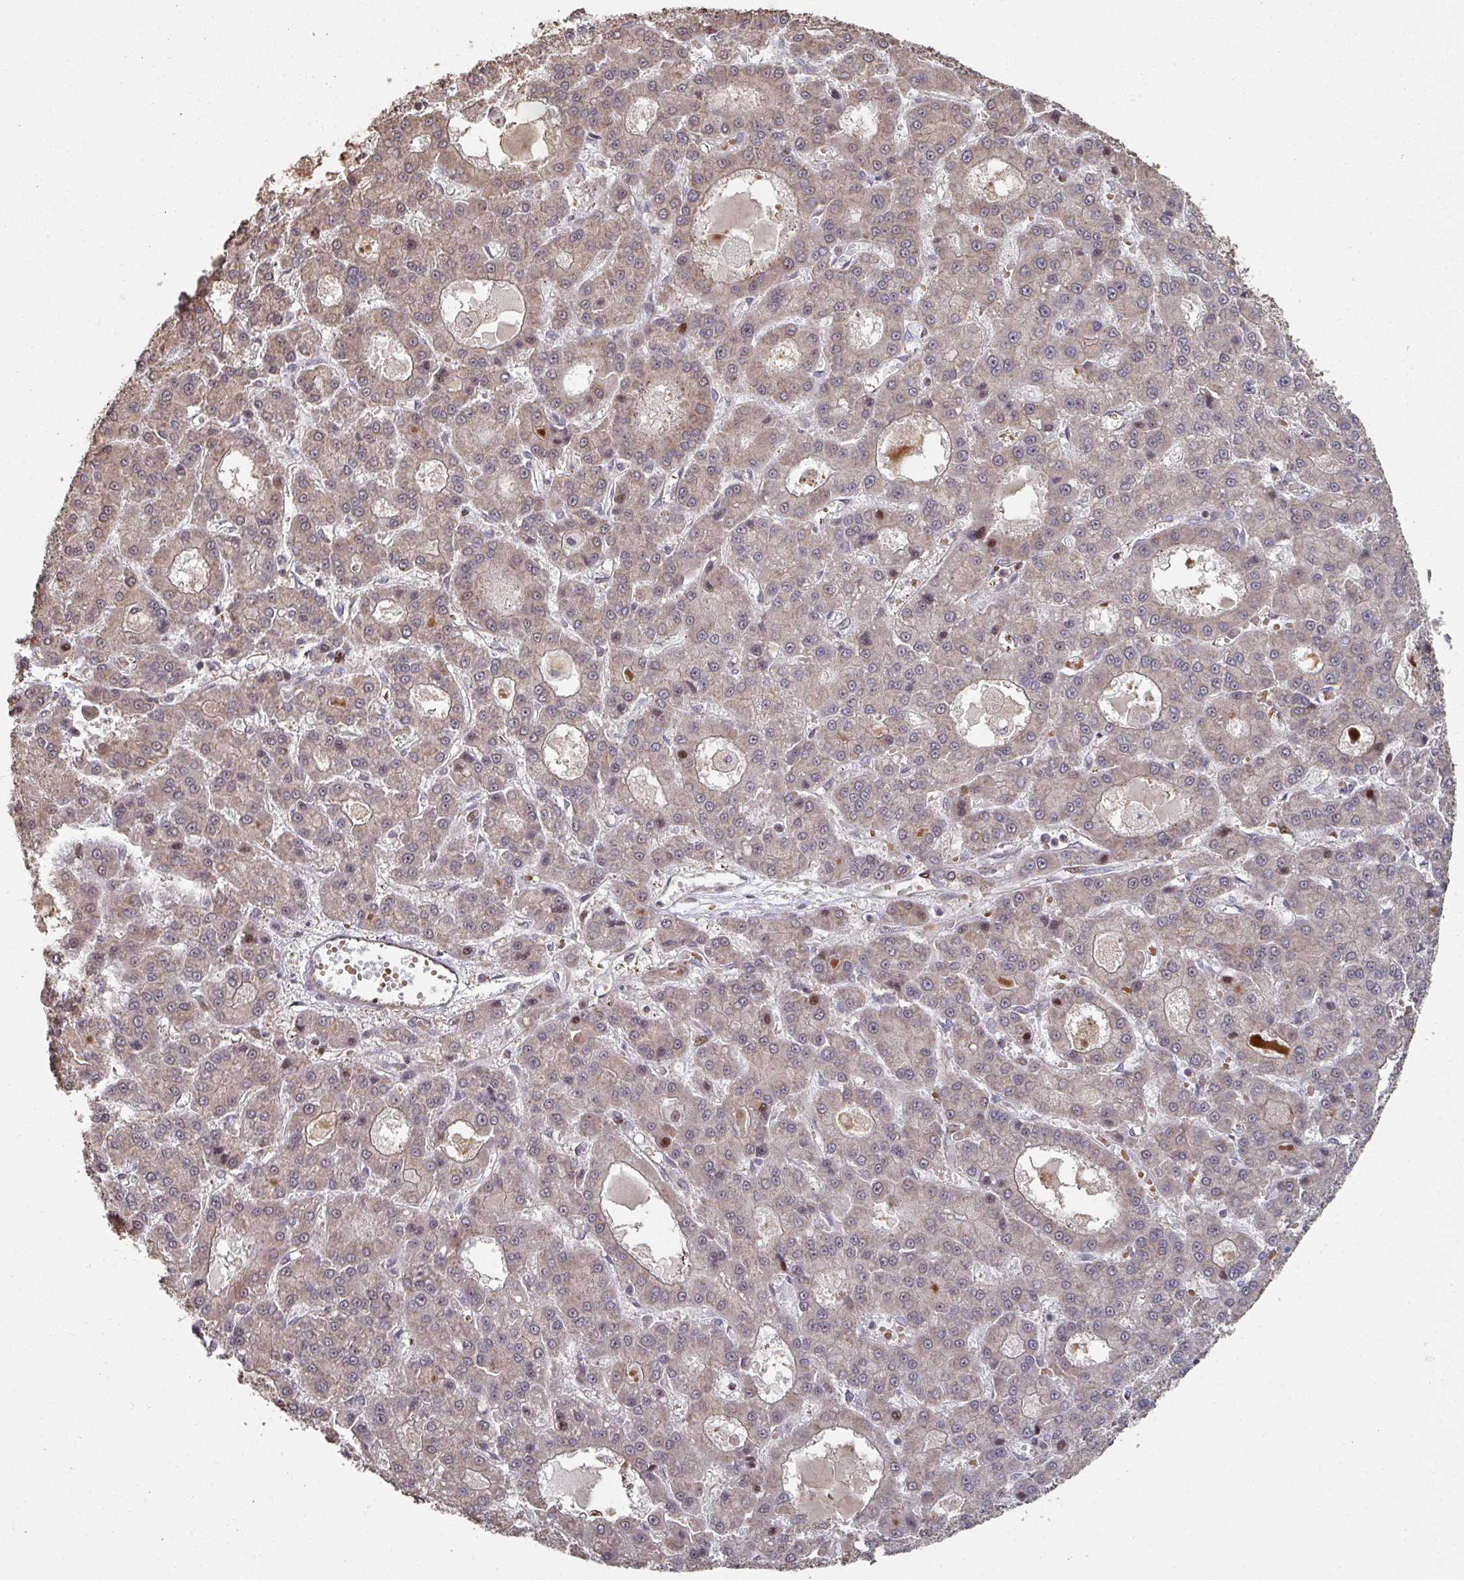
{"staining": {"intensity": "negative", "quantity": "none", "location": "none"}, "tissue": "liver cancer", "cell_type": "Tumor cells", "image_type": "cancer", "snomed": [{"axis": "morphology", "description": "Carcinoma, Hepatocellular, NOS"}, {"axis": "topography", "description": "Liver"}], "caption": "Hepatocellular carcinoma (liver) was stained to show a protein in brown. There is no significant positivity in tumor cells. (Brightfield microscopy of DAB IHC at high magnification).", "gene": "CA7", "patient": {"sex": "male", "age": 70}}